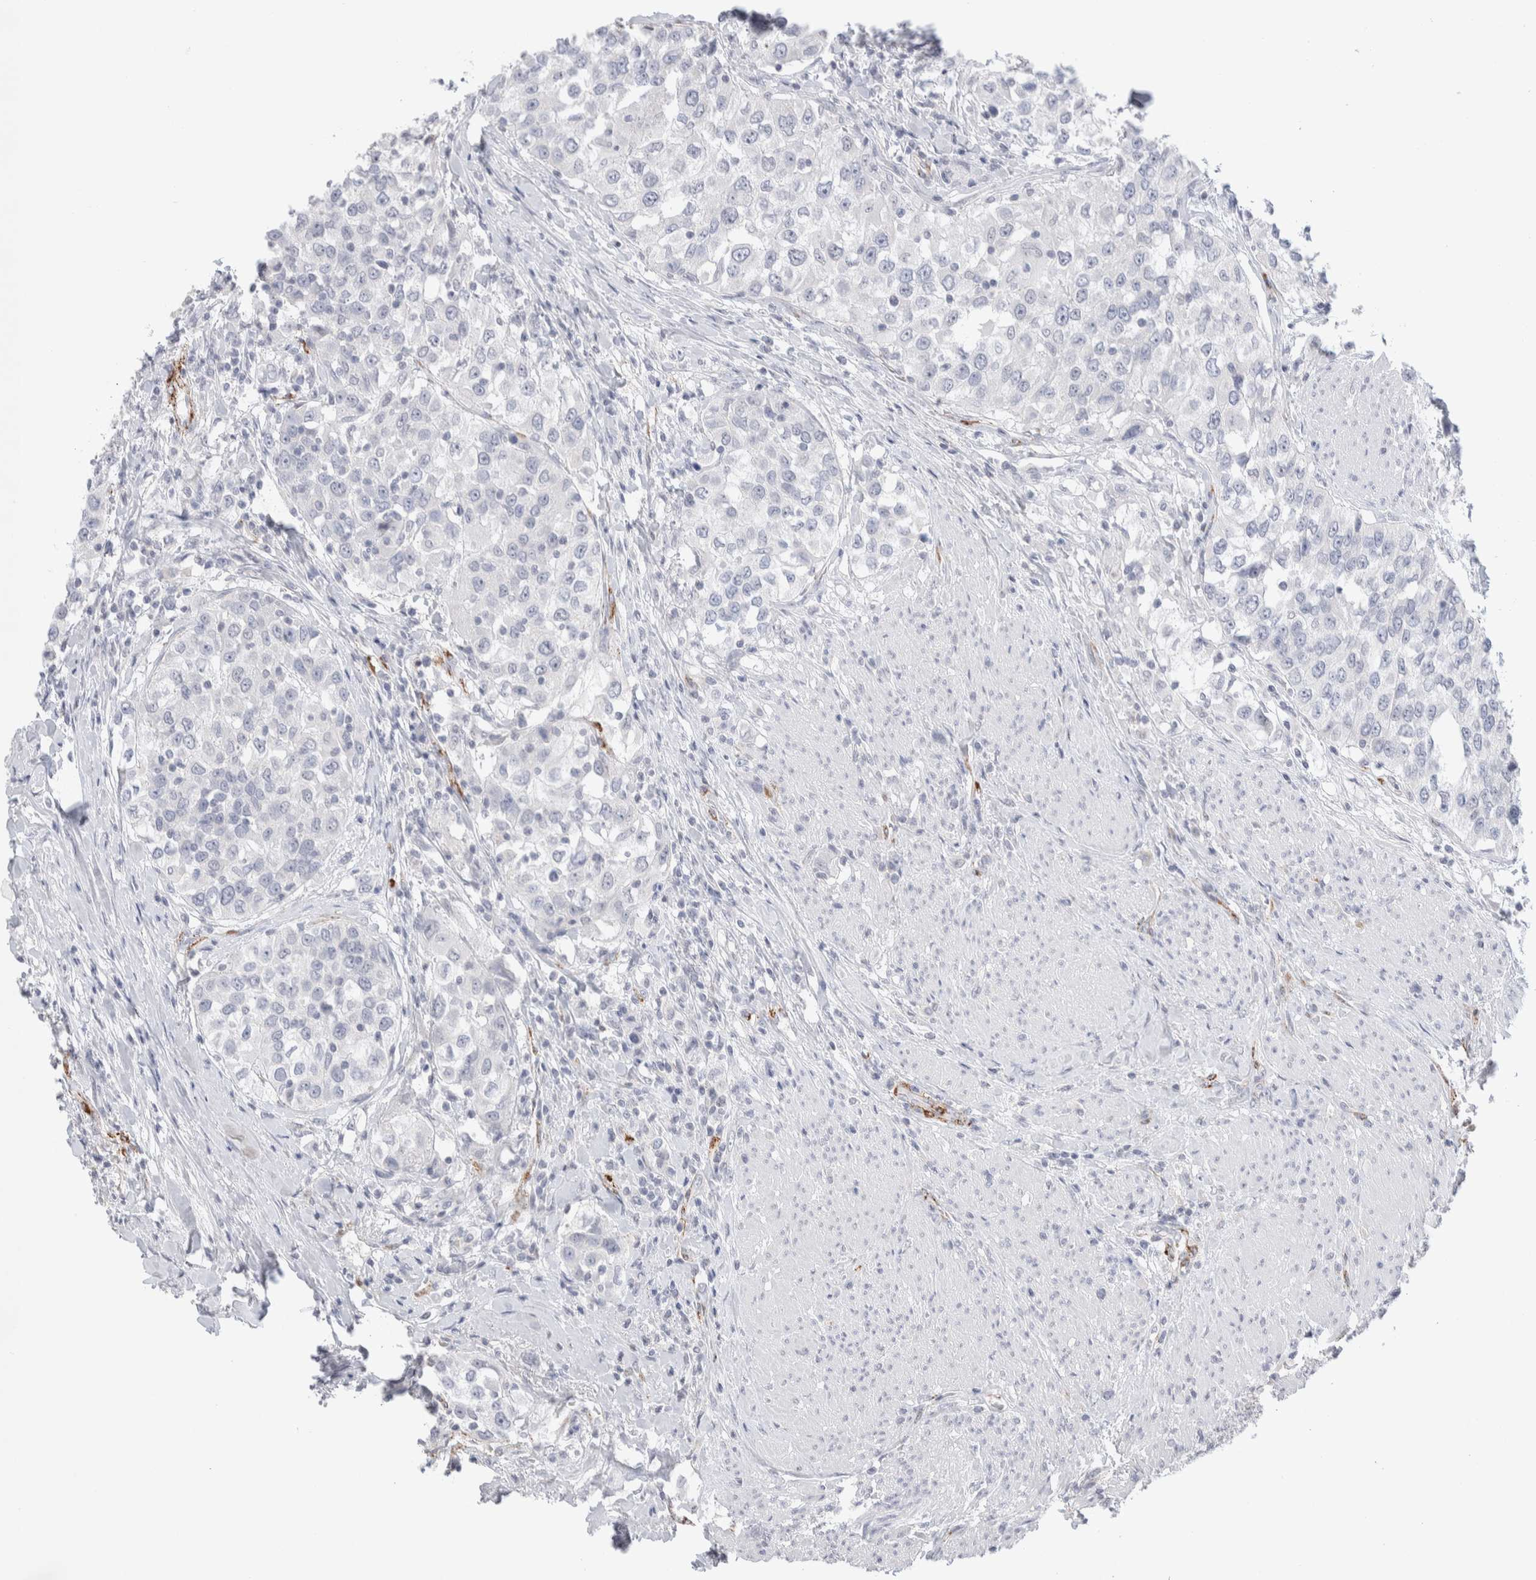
{"staining": {"intensity": "negative", "quantity": "none", "location": "none"}, "tissue": "urothelial cancer", "cell_type": "Tumor cells", "image_type": "cancer", "snomed": [{"axis": "morphology", "description": "Urothelial carcinoma, High grade"}, {"axis": "topography", "description": "Urinary bladder"}], "caption": "The histopathology image reveals no significant positivity in tumor cells of high-grade urothelial carcinoma.", "gene": "SEPTIN4", "patient": {"sex": "female", "age": 80}}